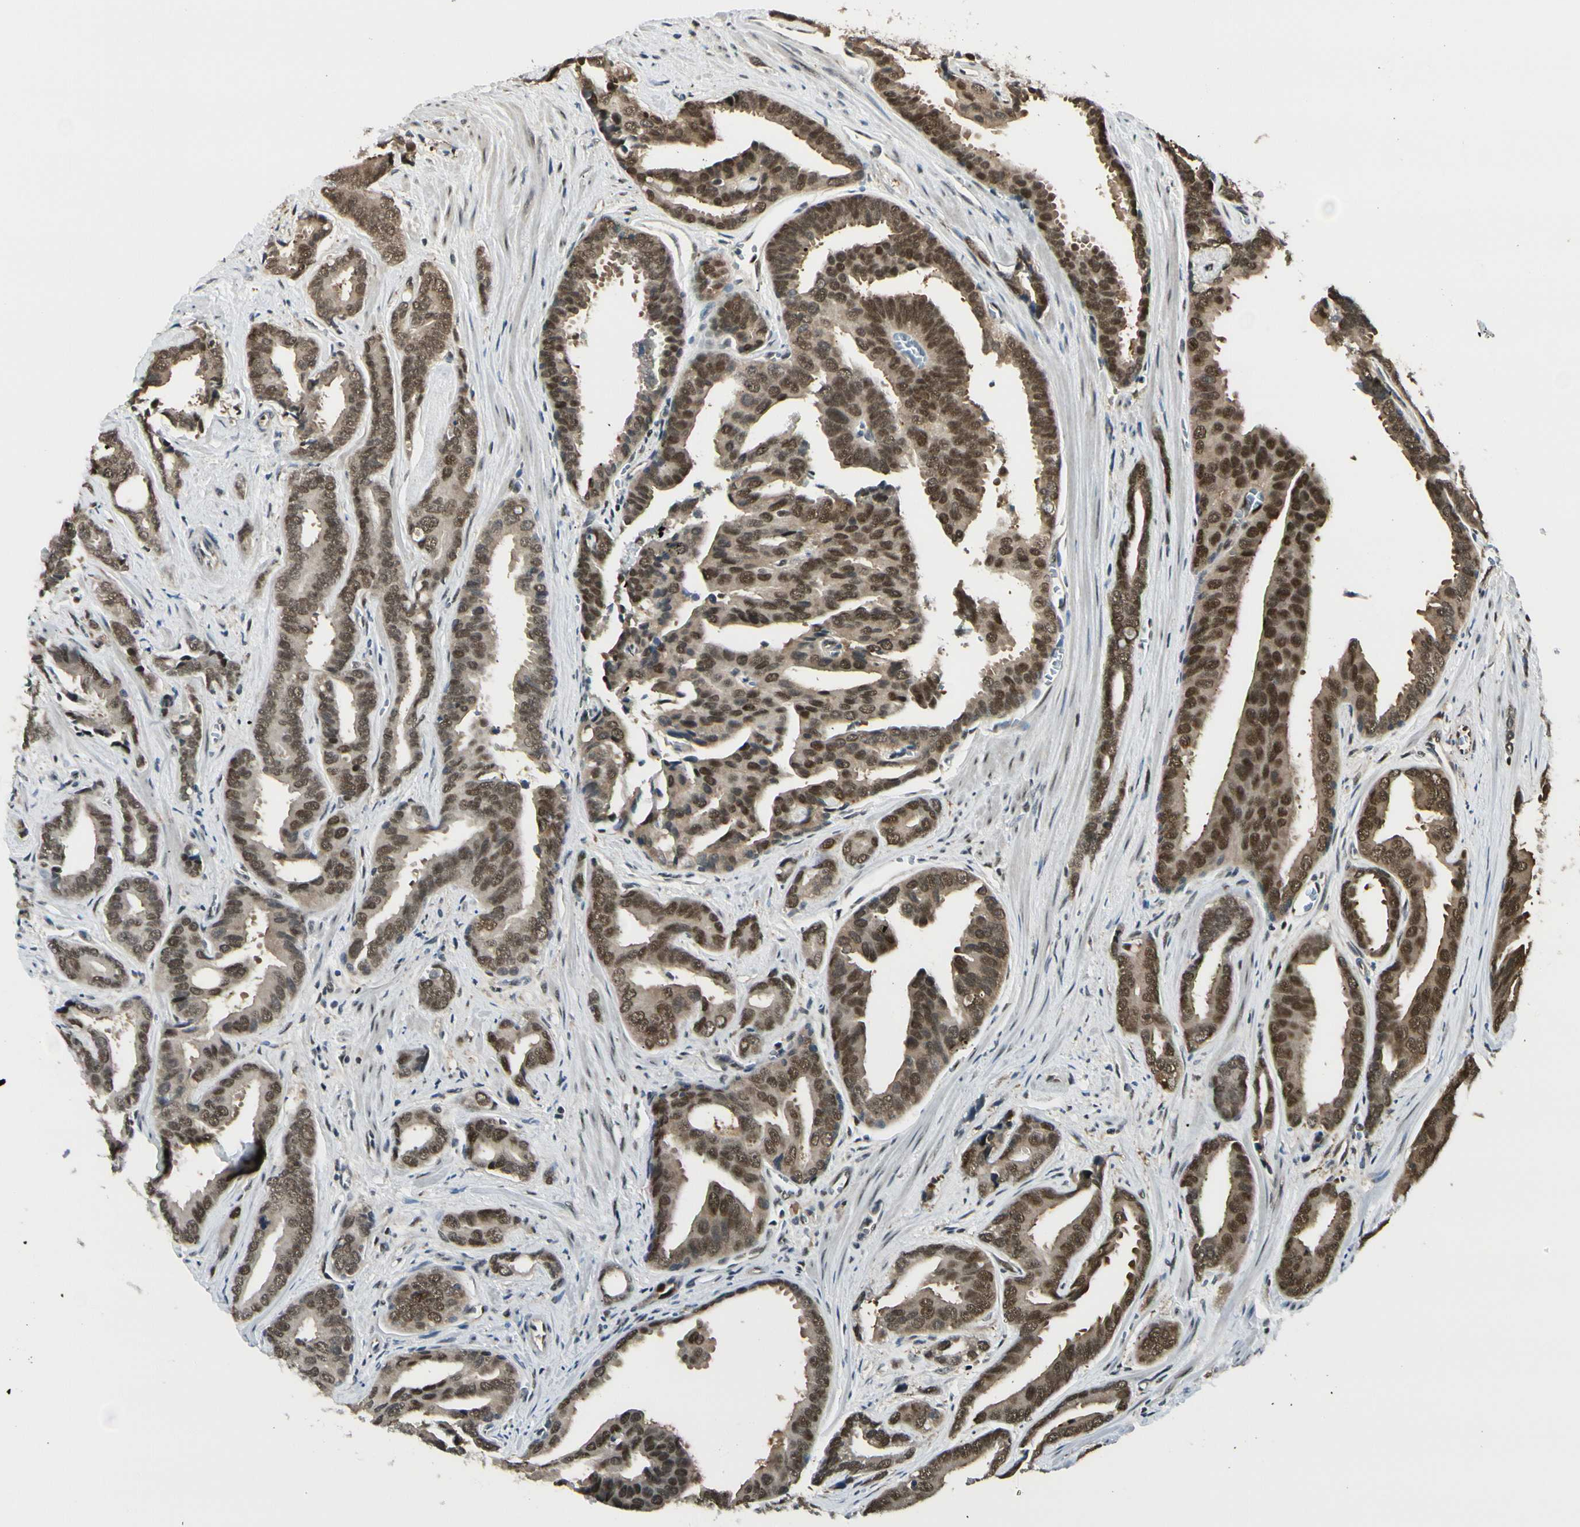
{"staining": {"intensity": "strong", "quantity": ">75%", "location": "cytoplasmic/membranous,nuclear"}, "tissue": "prostate cancer", "cell_type": "Tumor cells", "image_type": "cancer", "snomed": [{"axis": "morphology", "description": "Adenocarcinoma, High grade"}, {"axis": "topography", "description": "Prostate"}], "caption": "The immunohistochemical stain labels strong cytoplasmic/membranous and nuclear positivity in tumor cells of prostate cancer (high-grade adenocarcinoma) tissue.", "gene": "HSF1", "patient": {"sex": "male", "age": 67}}